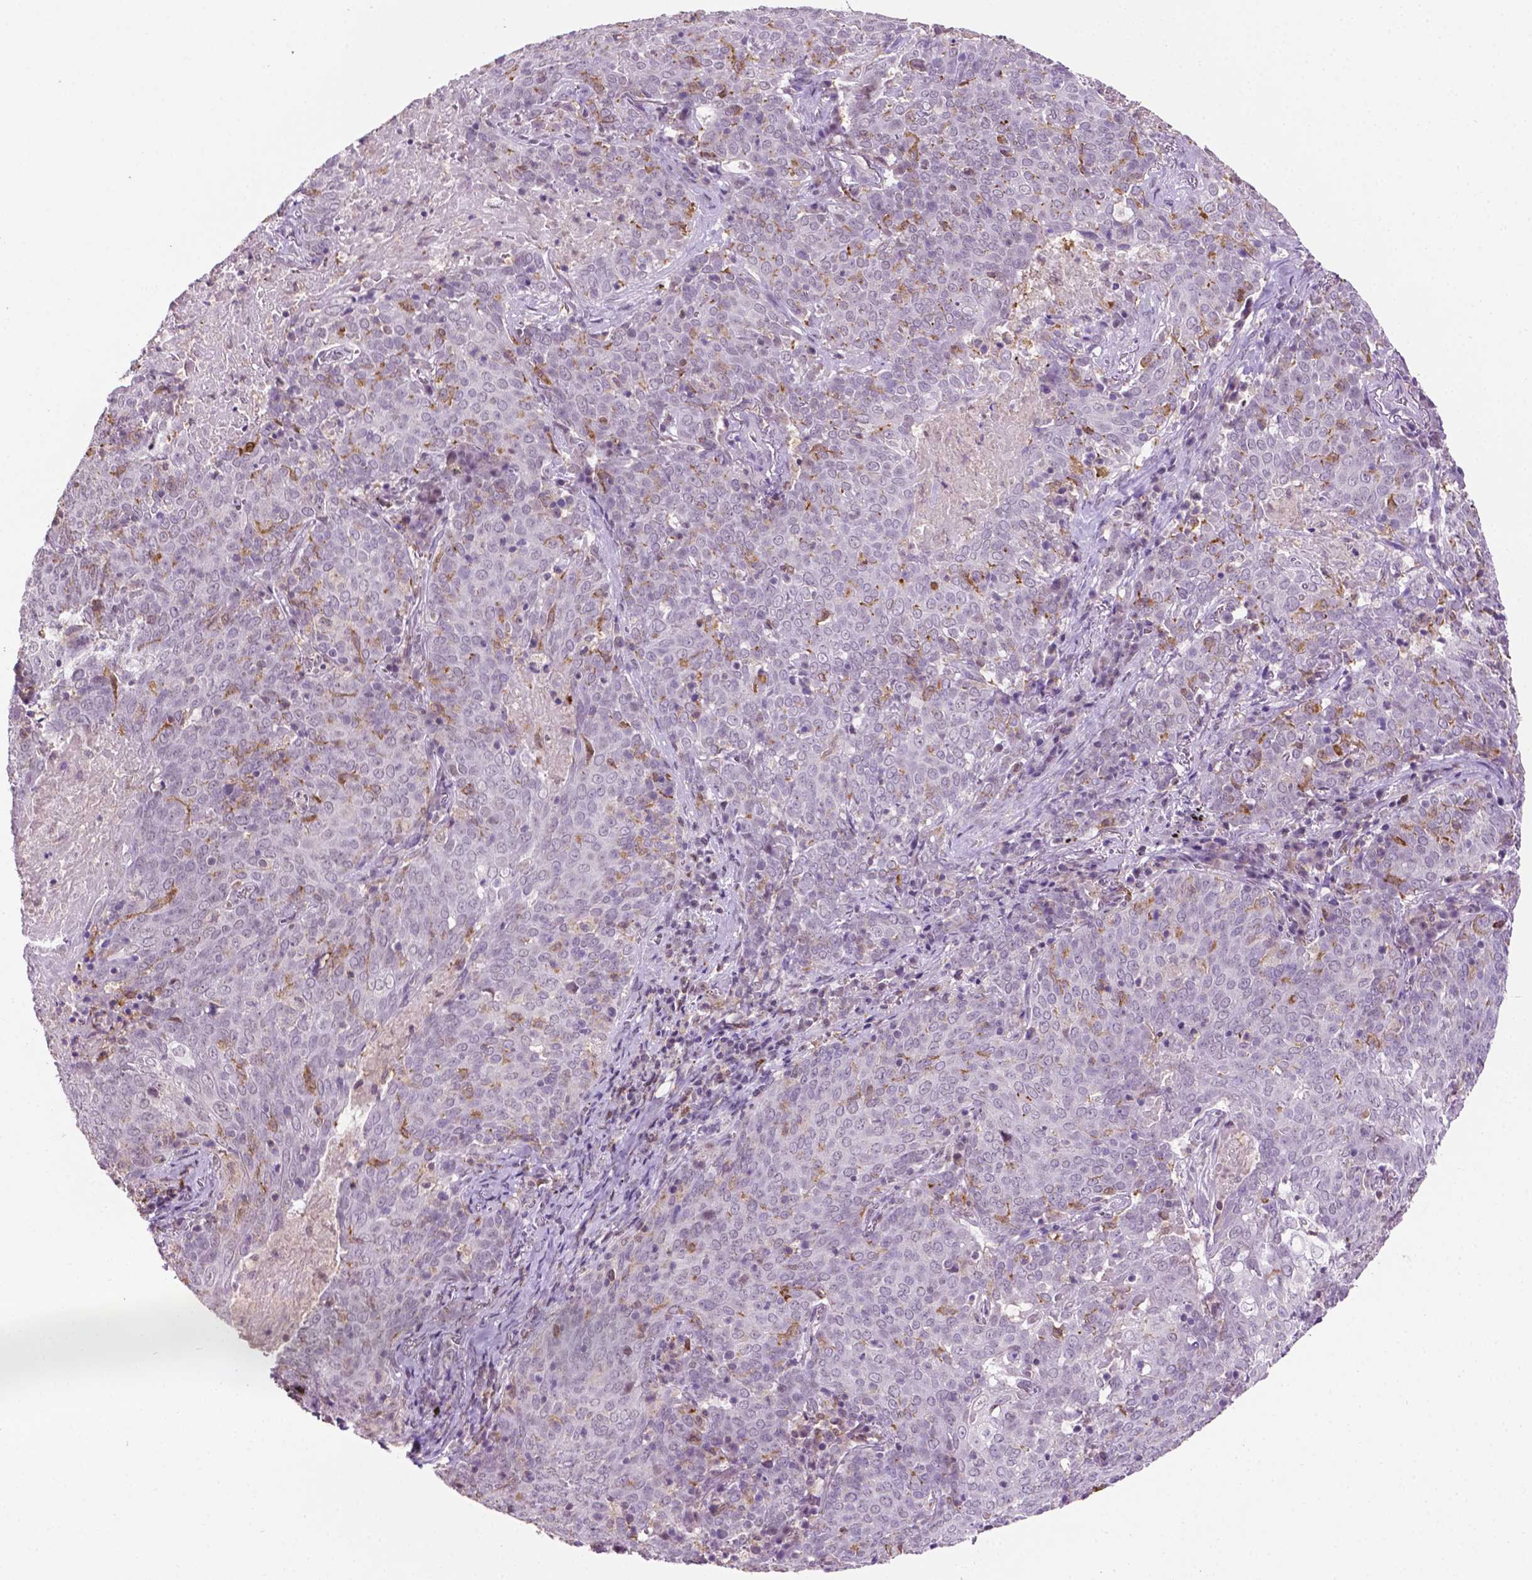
{"staining": {"intensity": "negative", "quantity": "none", "location": "none"}, "tissue": "lung cancer", "cell_type": "Tumor cells", "image_type": "cancer", "snomed": [{"axis": "morphology", "description": "Squamous cell carcinoma, NOS"}, {"axis": "topography", "description": "Lung"}], "caption": "Squamous cell carcinoma (lung) stained for a protein using IHC exhibits no positivity tumor cells.", "gene": "PTPN6", "patient": {"sex": "male", "age": 82}}